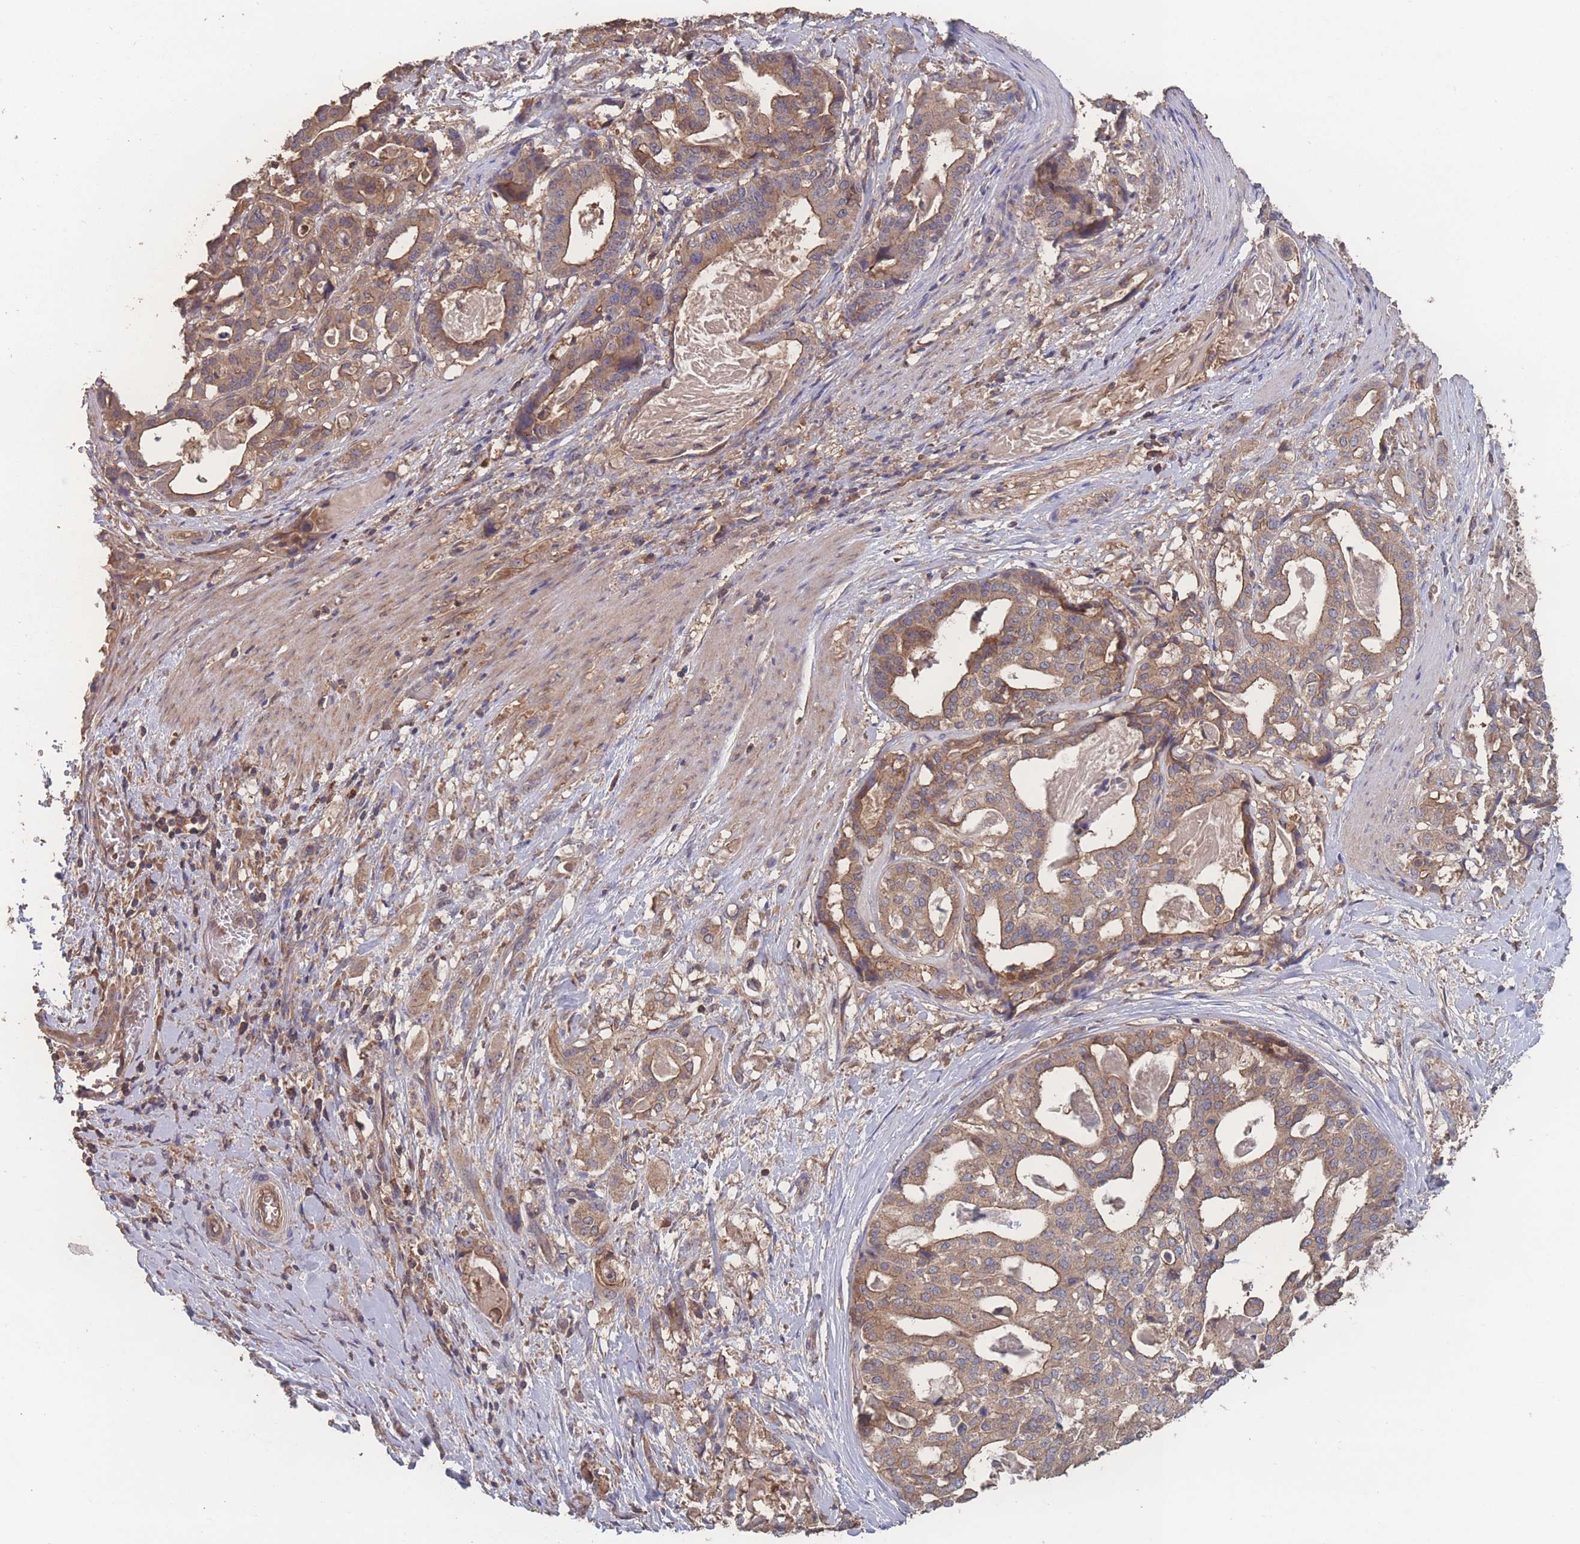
{"staining": {"intensity": "moderate", "quantity": ">75%", "location": "cytoplasmic/membranous"}, "tissue": "stomach cancer", "cell_type": "Tumor cells", "image_type": "cancer", "snomed": [{"axis": "morphology", "description": "Adenocarcinoma, NOS"}, {"axis": "topography", "description": "Stomach"}], "caption": "This histopathology image shows immunohistochemistry staining of adenocarcinoma (stomach), with medium moderate cytoplasmic/membranous expression in about >75% of tumor cells.", "gene": "ATXN10", "patient": {"sex": "male", "age": 48}}